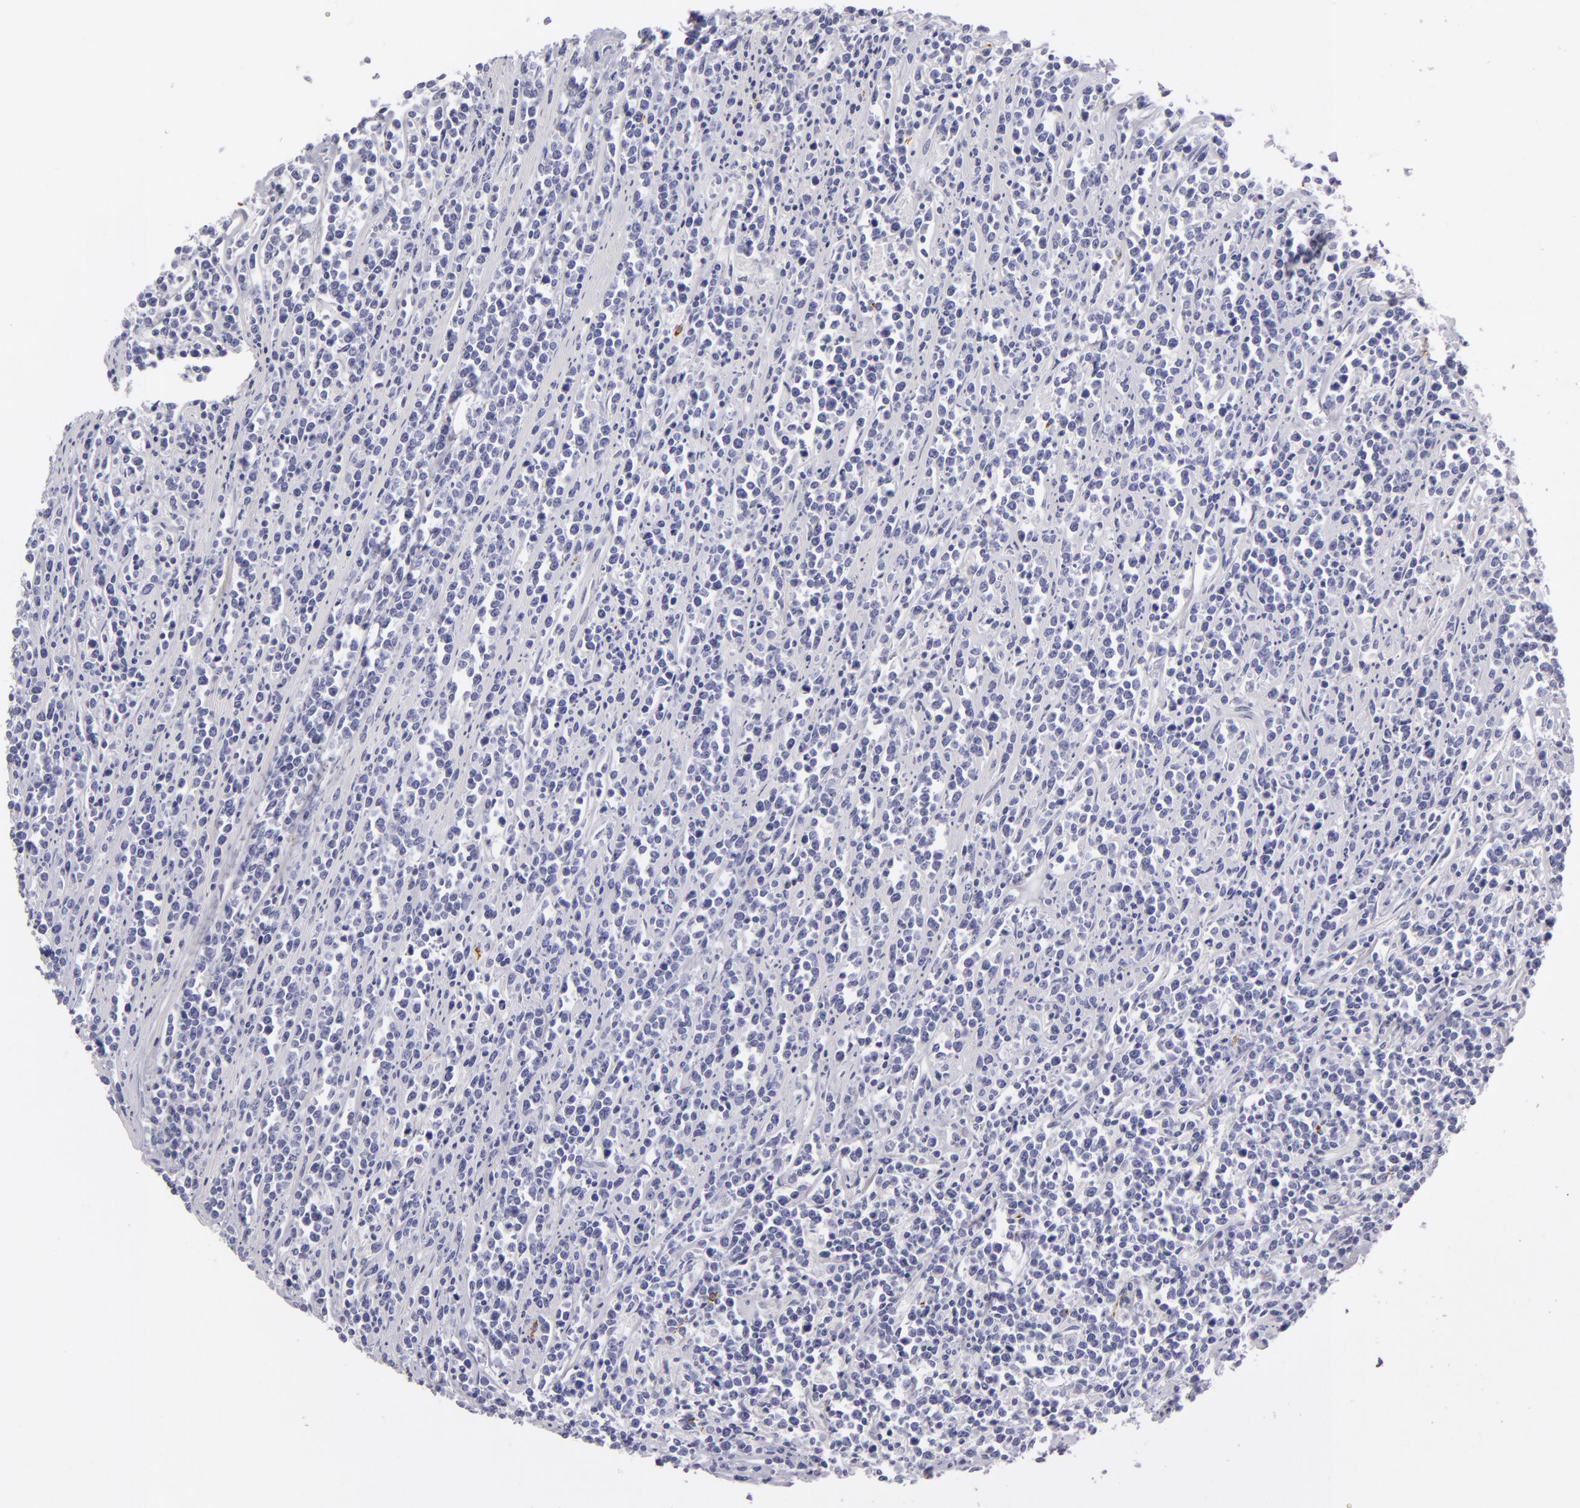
{"staining": {"intensity": "negative", "quantity": "none", "location": "none"}, "tissue": "lymphoma", "cell_type": "Tumor cells", "image_type": "cancer", "snomed": [{"axis": "morphology", "description": "Malignant lymphoma, non-Hodgkin's type, High grade"}, {"axis": "topography", "description": "Small intestine"}, {"axis": "topography", "description": "Colon"}], "caption": "A photomicrograph of high-grade malignant lymphoma, non-Hodgkin's type stained for a protein exhibits no brown staining in tumor cells.", "gene": "CD207", "patient": {"sex": "male", "age": 8}}